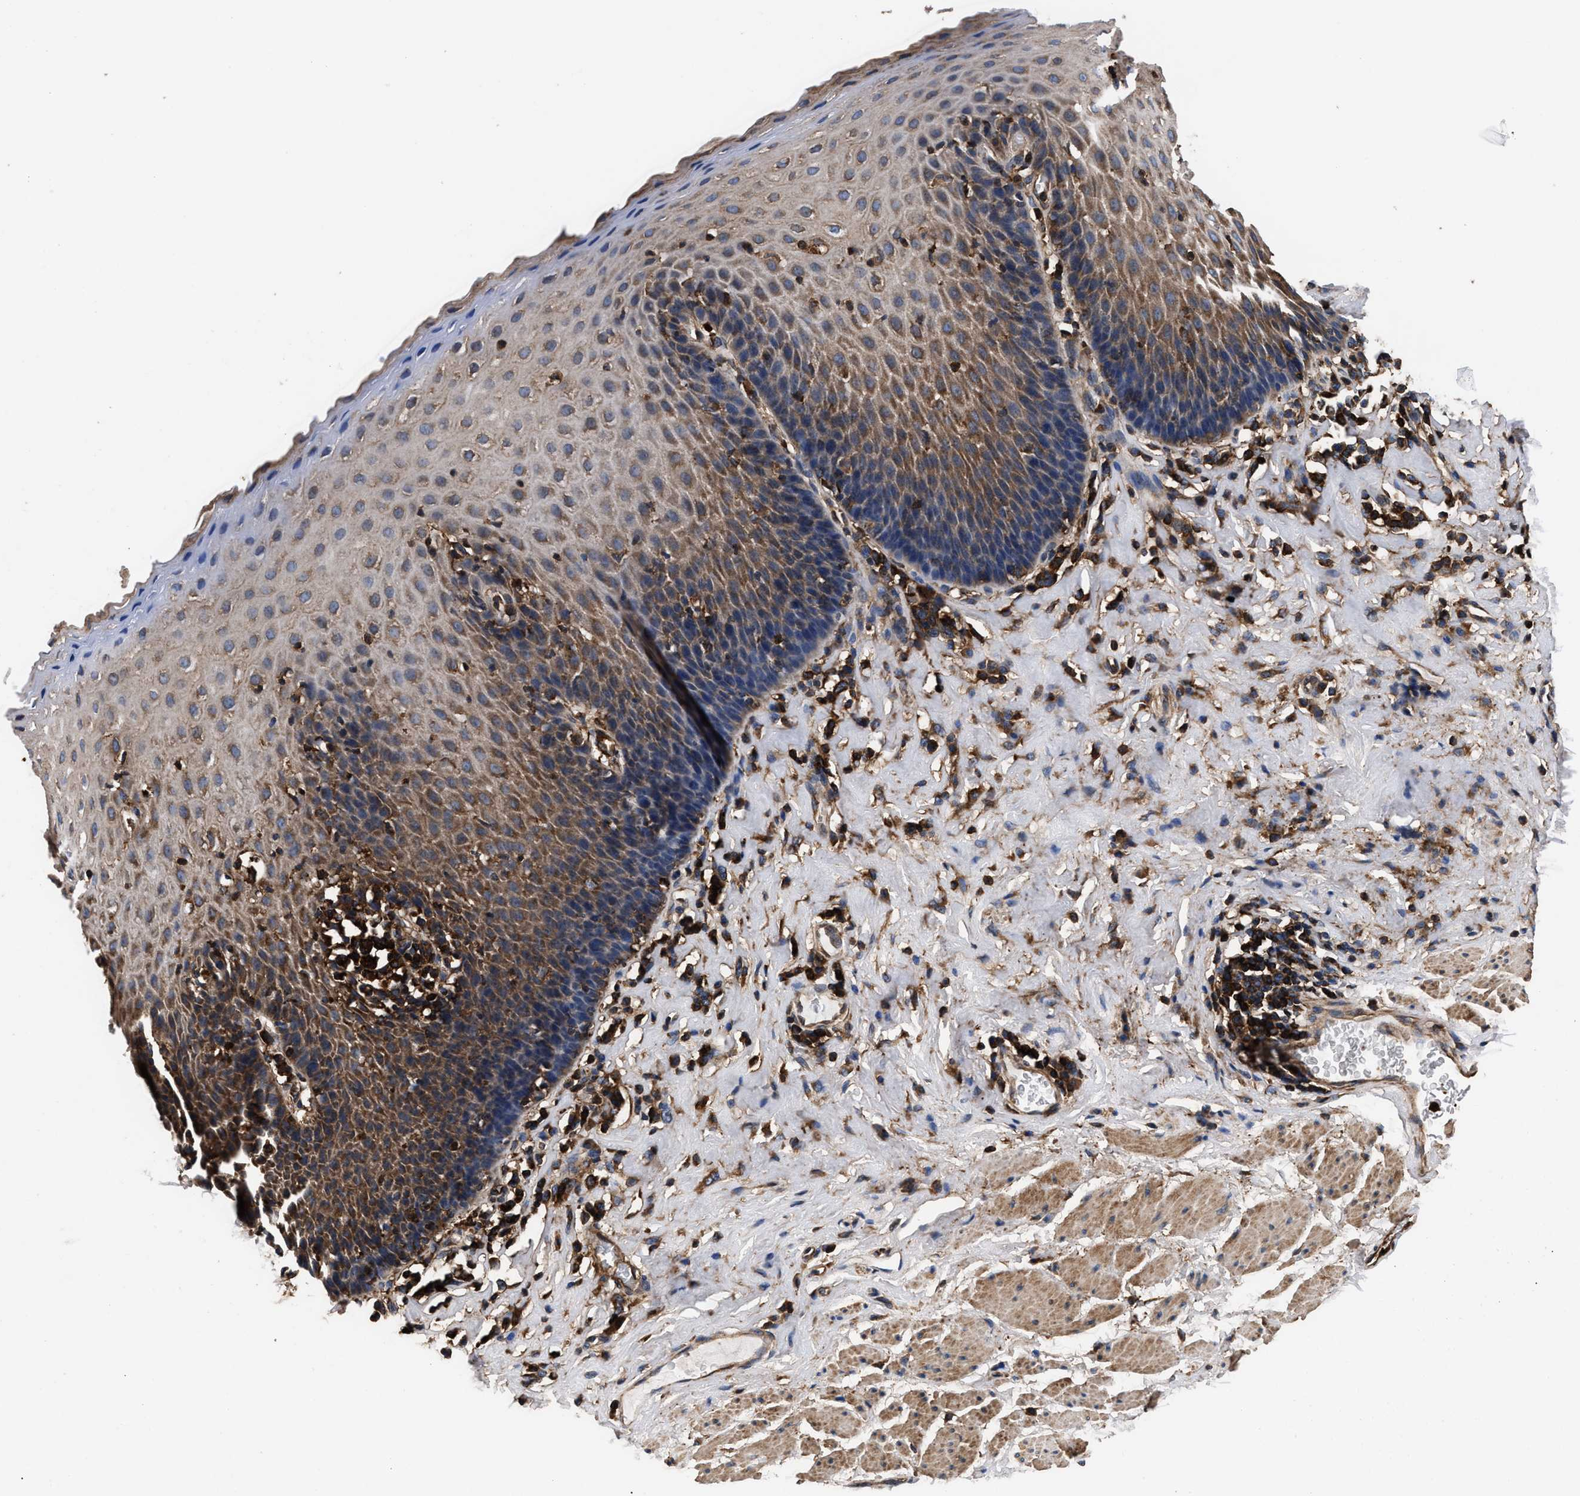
{"staining": {"intensity": "moderate", "quantity": ">75%", "location": "cytoplasmic/membranous"}, "tissue": "esophagus", "cell_type": "Squamous epithelial cells", "image_type": "normal", "snomed": [{"axis": "morphology", "description": "Normal tissue, NOS"}, {"axis": "topography", "description": "Esophagus"}], "caption": "IHC of benign esophagus reveals medium levels of moderate cytoplasmic/membranous staining in approximately >75% of squamous epithelial cells. (DAB (3,3'-diaminobenzidine) IHC, brown staining for protein, blue staining for nuclei).", "gene": "ENSG00000286112", "patient": {"sex": "female", "age": 61}}